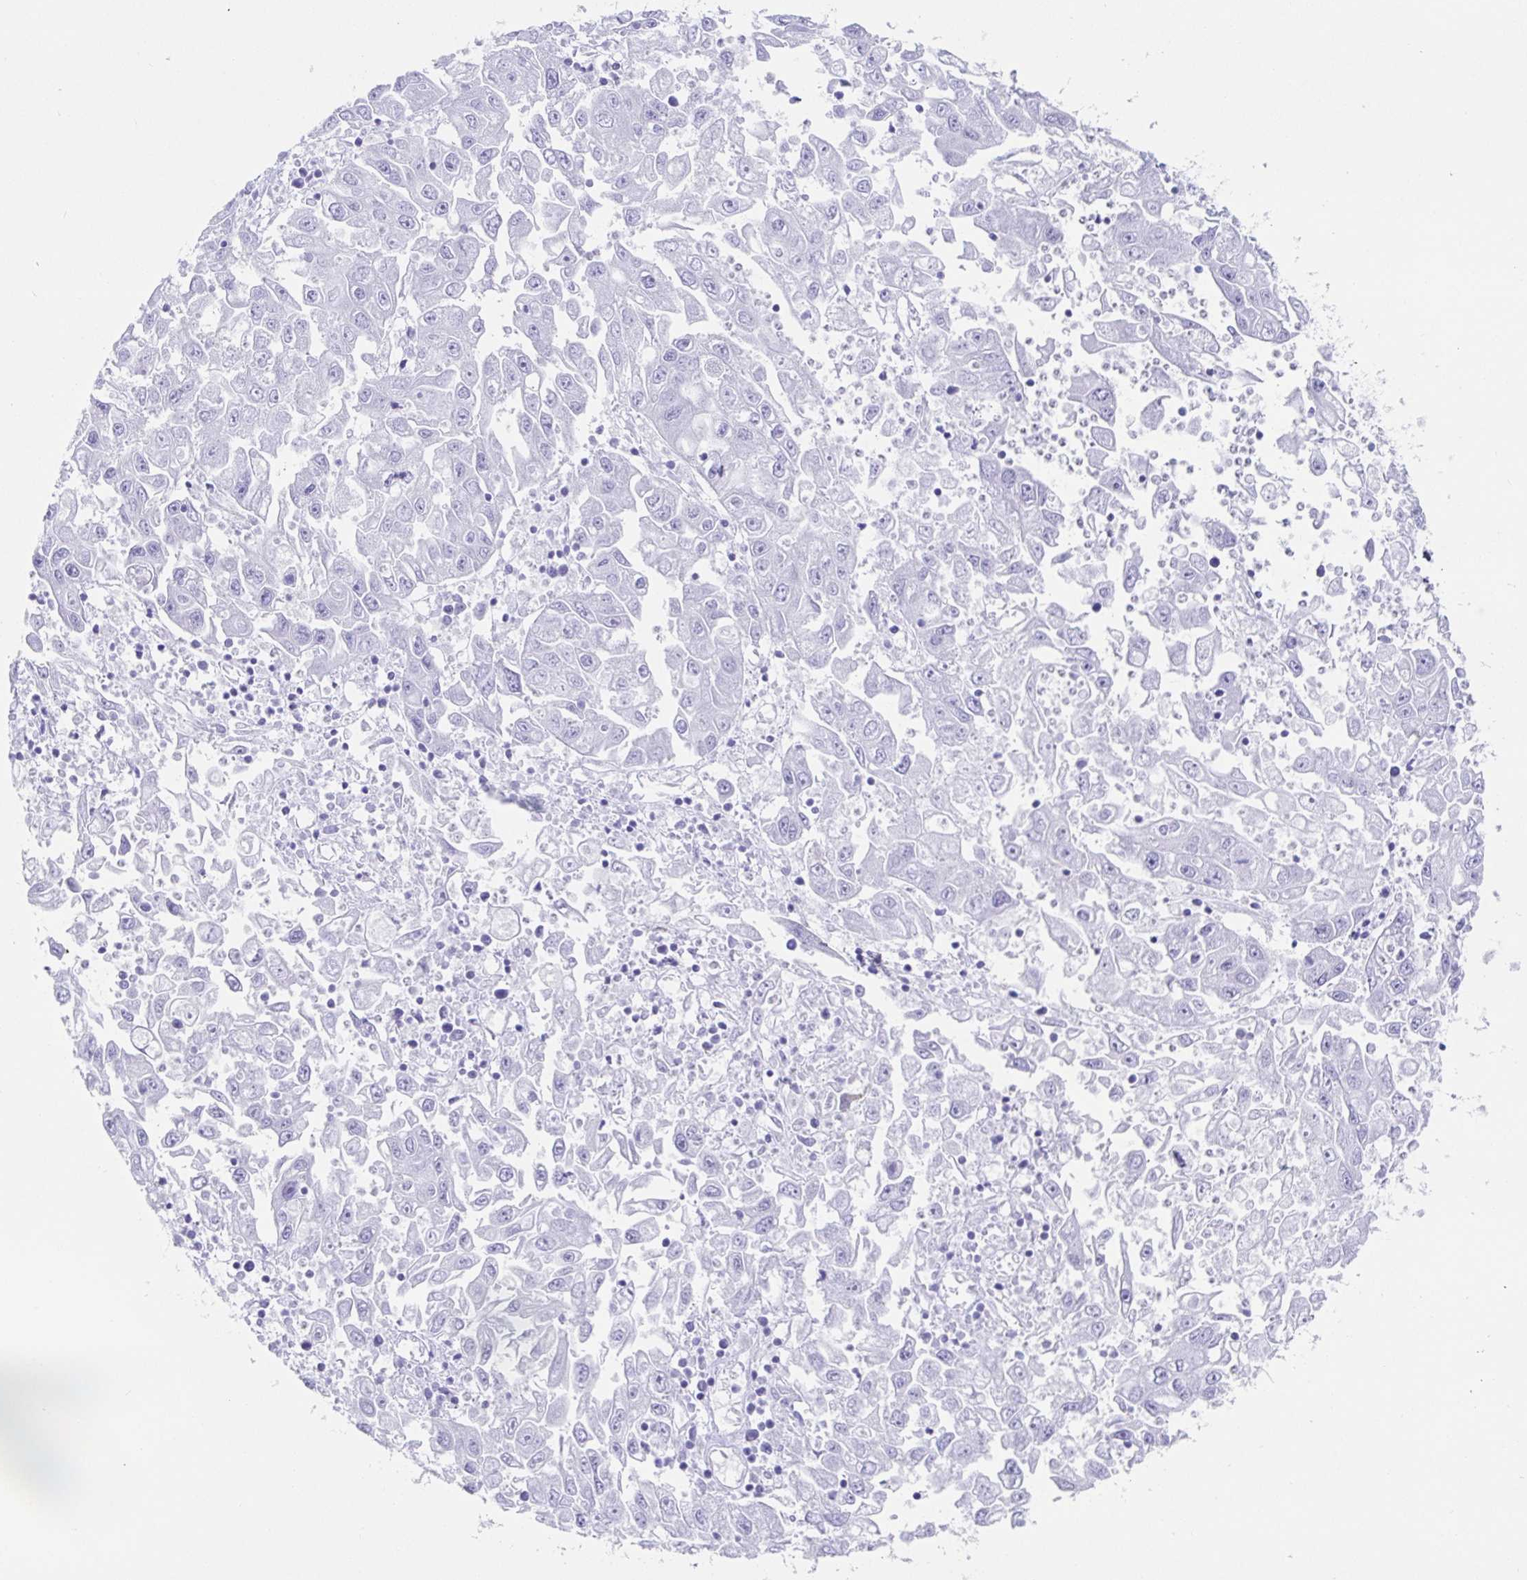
{"staining": {"intensity": "negative", "quantity": "none", "location": "none"}, "tissue": "endometrial cancer", "cell_type": "Tumor cells", "image_type": "cancer", "snomed": [{"axis": "morphology", "description": "Adenocarcinoma, NOS"}, {"axis": "topography", "description": "Uterus"}], "caption": "Immunohistochemistry (IHC) image of endometrial adenocarcinoma stained for a protein (brown), which reveals no staining in tumor cells.", "gene": "DOCK1", "patient": {"sex": "female", "age": 62}}